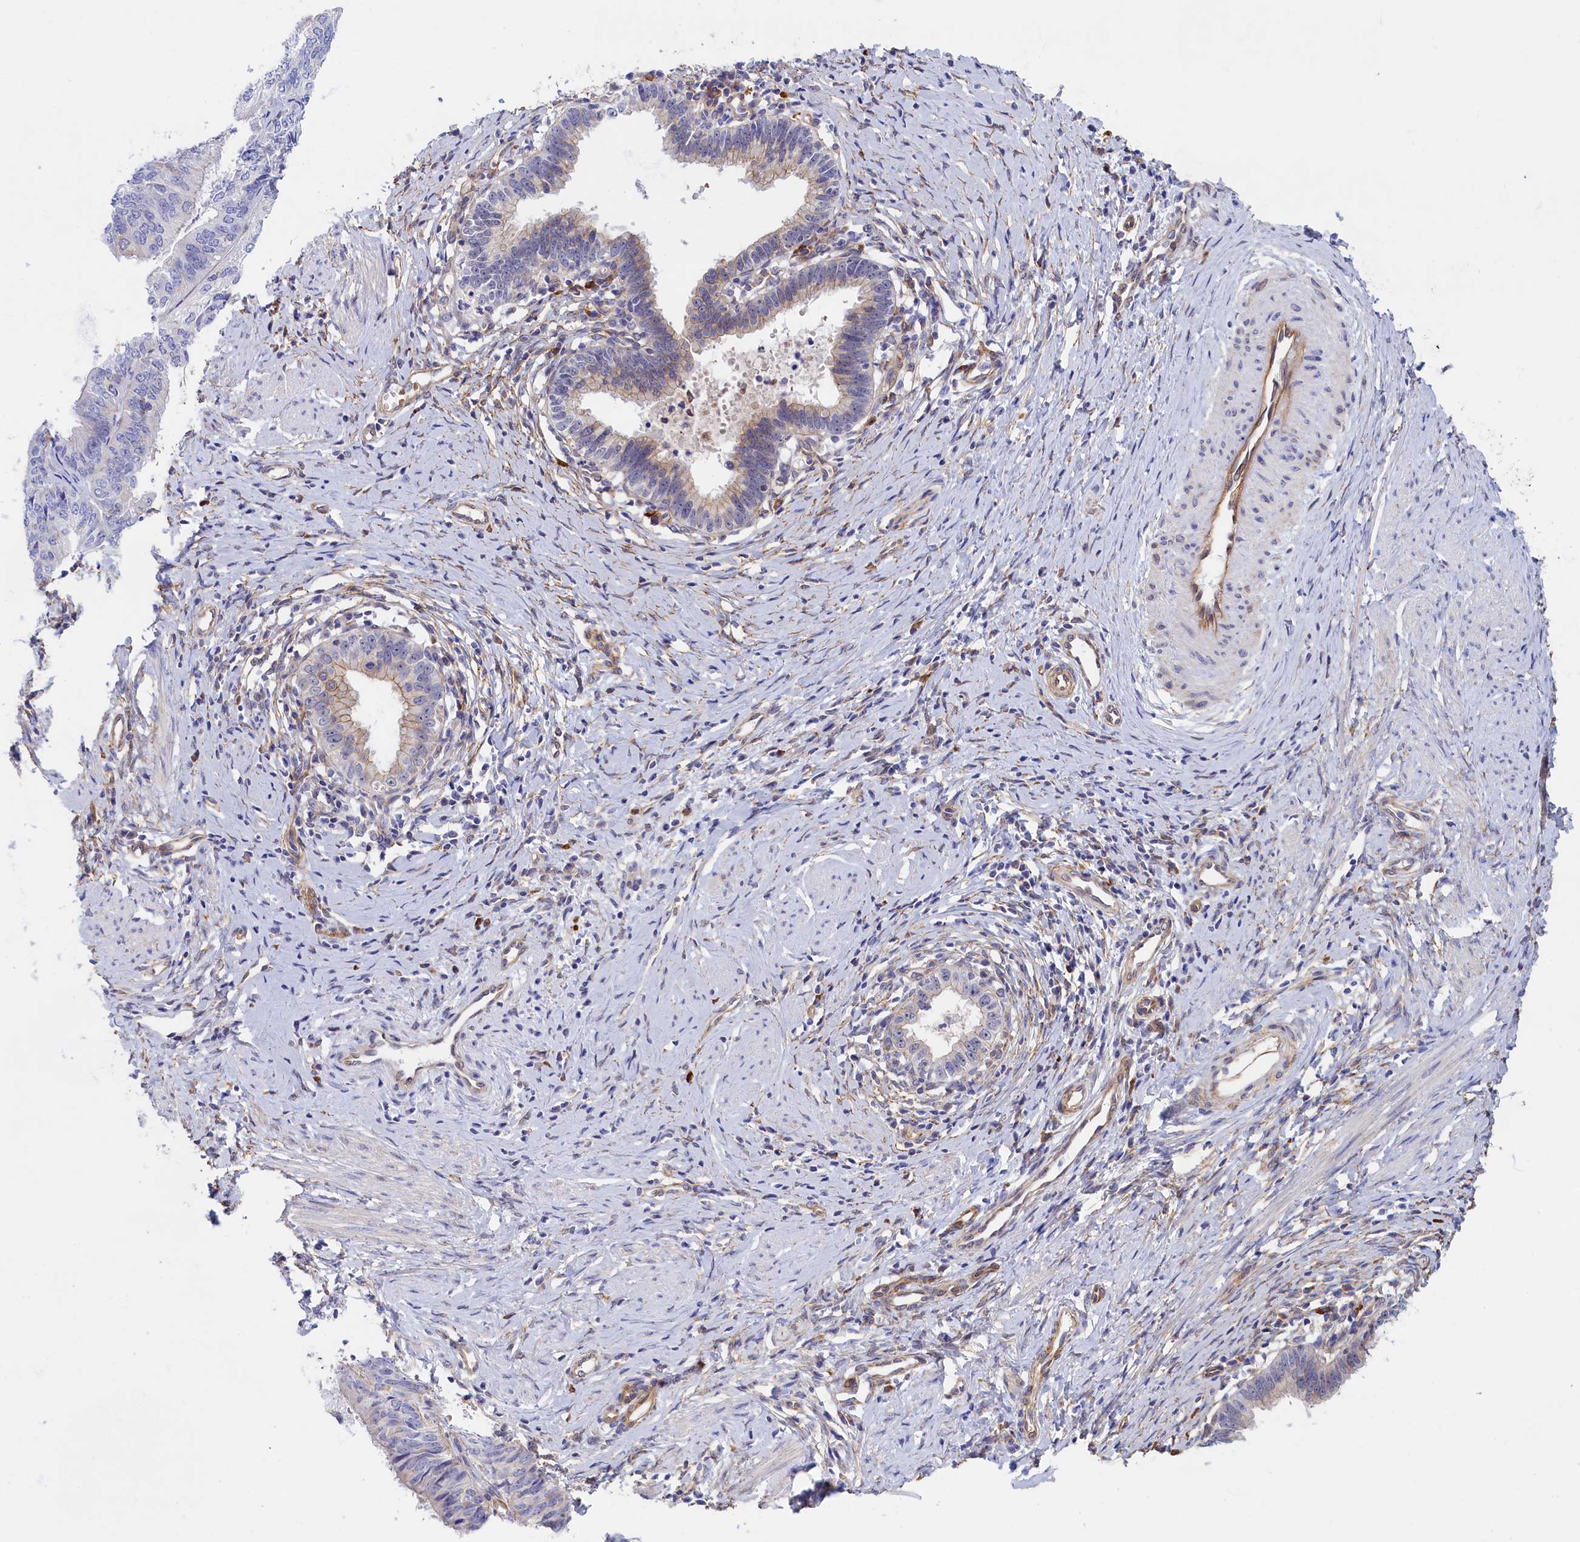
{"staining": {"intensity": "weak", "quantity": "<25%", "location": "cytoplasmic/membranous"}, "tissue": "cervical cancer", "cell_type": "Tumor cells", "image_type": "cancer", "snomed": [{"axis": "morphology", "description": "Adenocarcinoma, NOS"}, {"axis": "topography", "description": "Cervix"}], "caption": "This is an immunohistochemistry photomicrograph of human adenocarcinoma (cervical). There is no expression in tumor cells.", "gene": "ABCC12", "patient": {"sex": "female", "age": 36}}